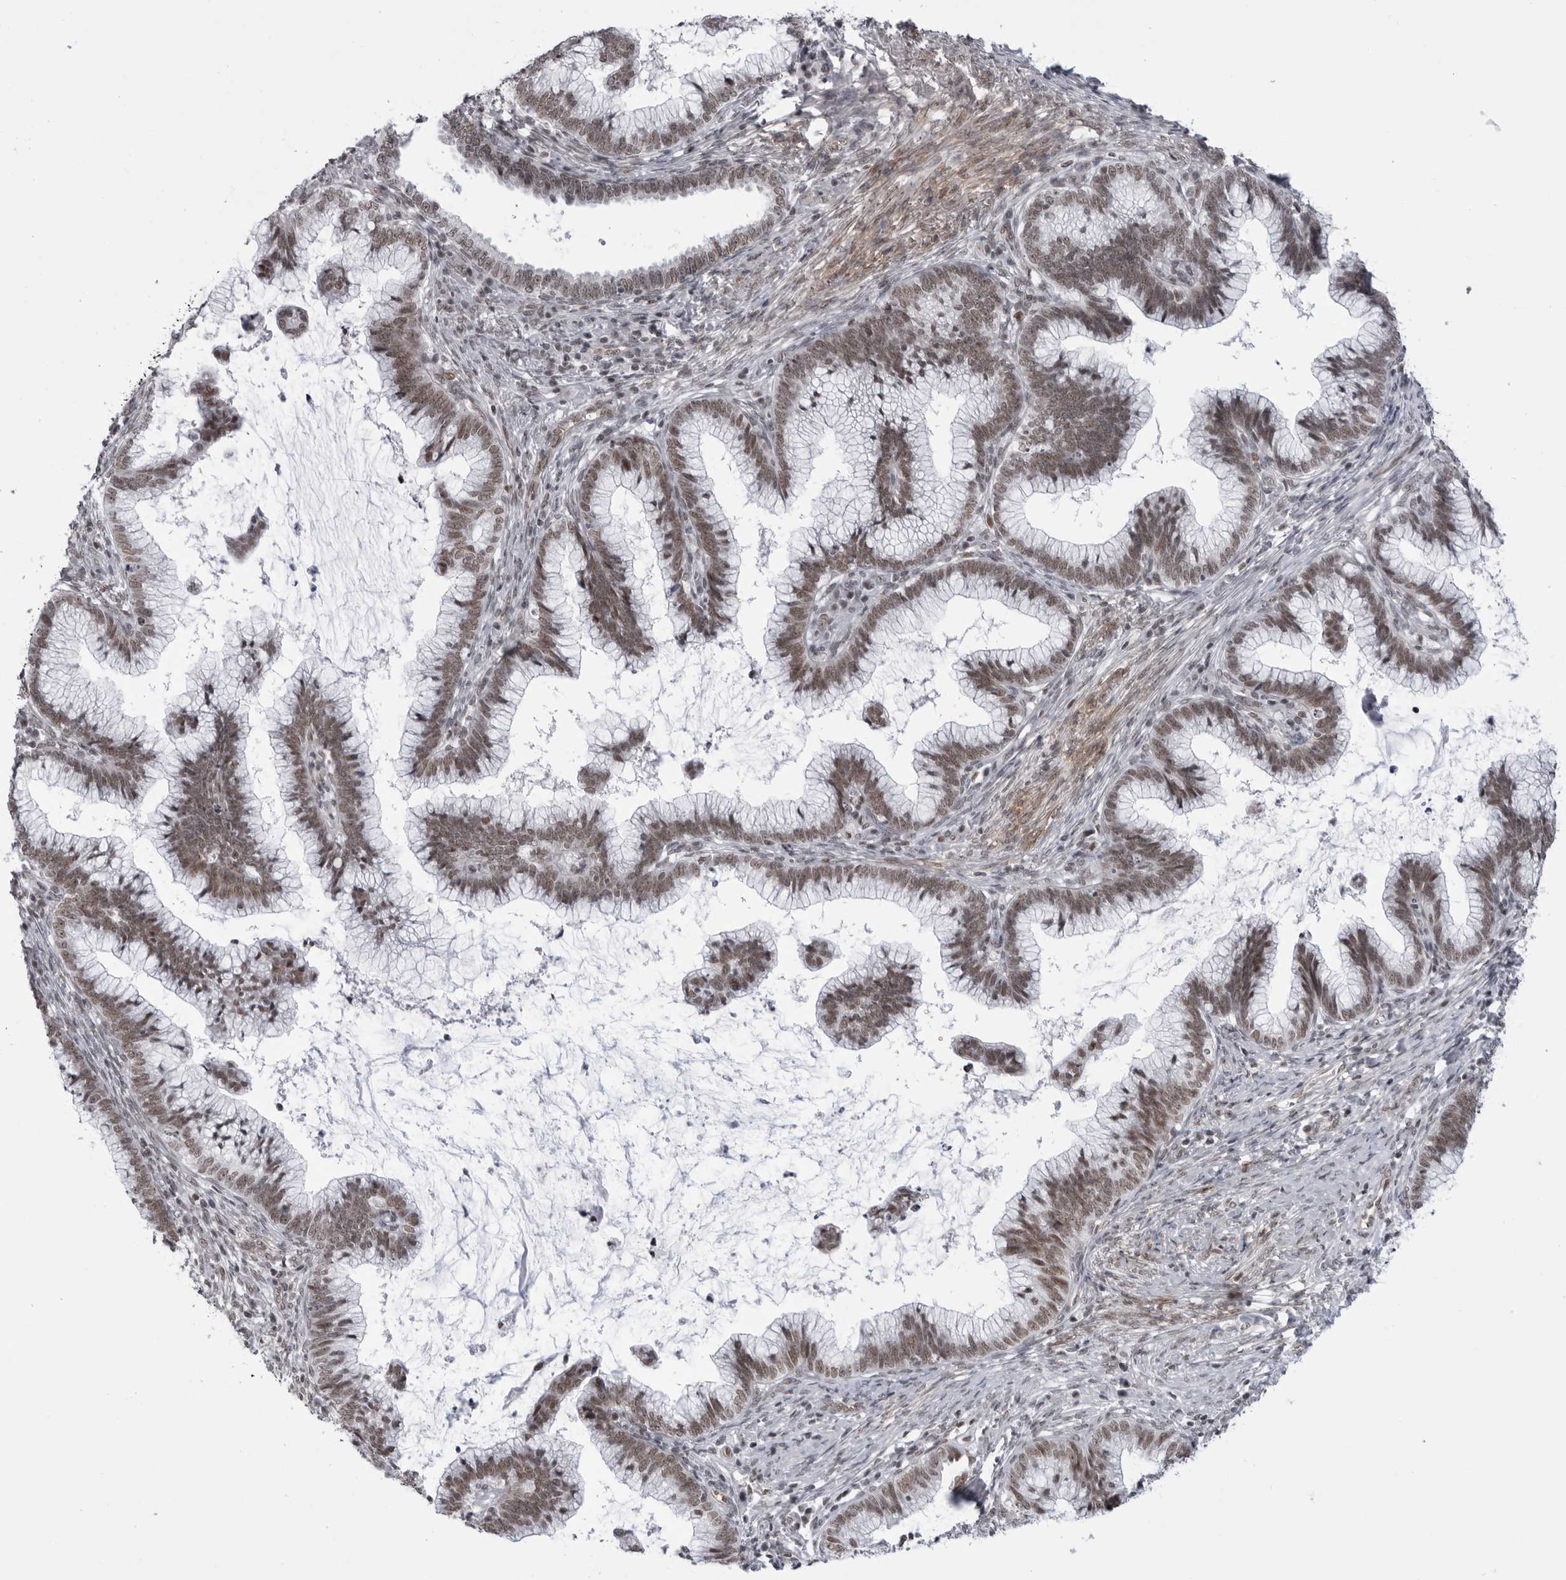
{"staining": {"intensity": "moderate", "quantity": ">75%", "location": "nuclear"}, "tissue": "cervical cancer", "cell_type": "Tumor cells", "image_type": "cancer", "snomed": [{"axis": "morphology", "description": "Adenocarcinoma, NOS"}, {"axis": "topography", "description": "Cervix"}], "caption": "Immunohistochemical staining of human adenocarcinoma (cervical) displays medium levels of moderate nuclear protein expression in about >75% of tumor cells.", "gene": "RNF26", "patient": {"sex": "female", "age": 36}}